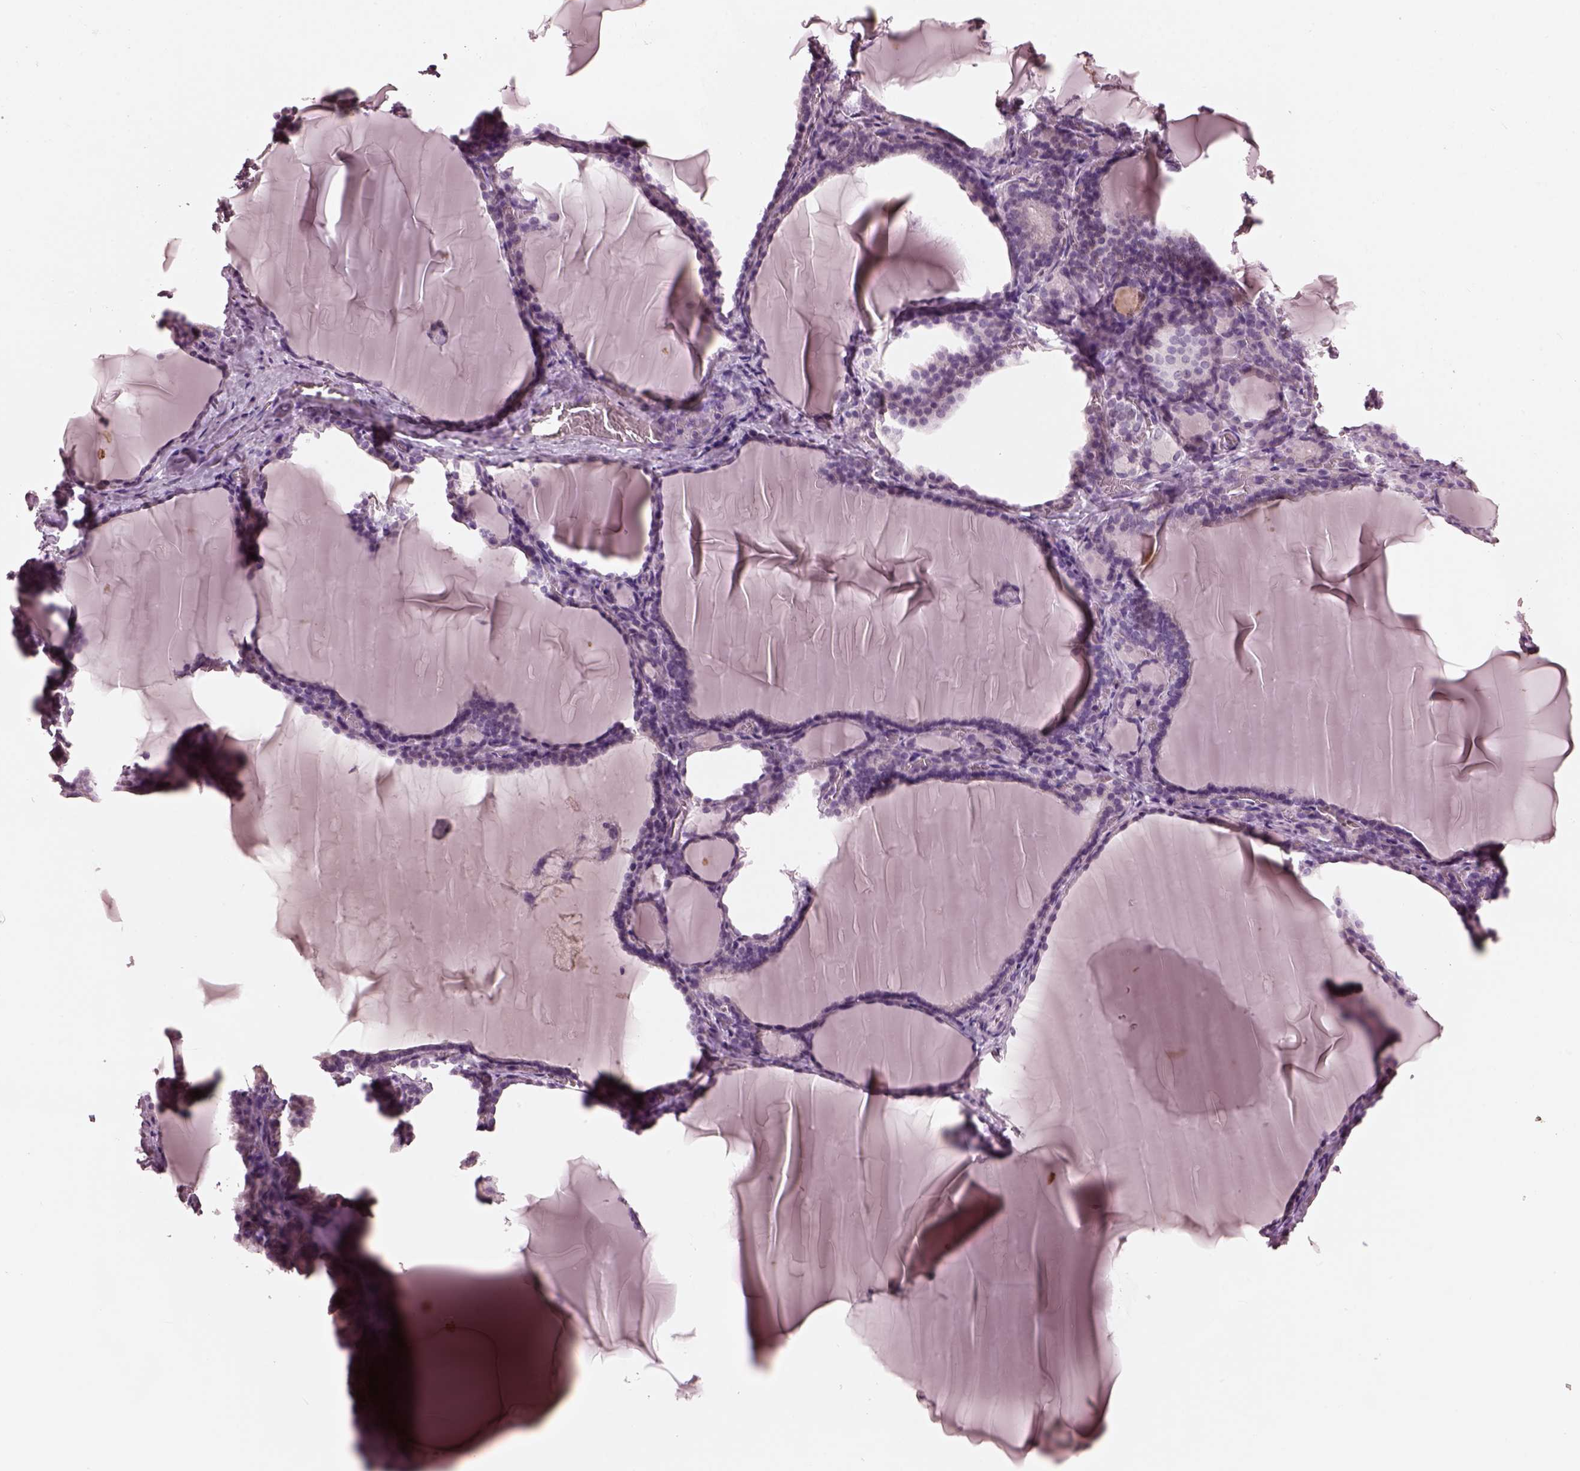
{"staining": {"intensity": "negative", "quantity": "none", "location": "none"}, "tissue": "thyroid gland", "cell_type": "Glandular cells", "image_type": "normal", "snomed": [{"axis": "morphology", "description": "Normal tissue, NOS"}, {"axis": "morphology", "description": "Hyperplasia, NOS"}, {"axis": "topography", "description": "Thyroid gland"}], "caption": "Histopathology image shows no significant protein expression in glandular cells of unremarkable thyroid gland.", "gene": "OPTC", "patient": {"sex": "female", "age": 27}}